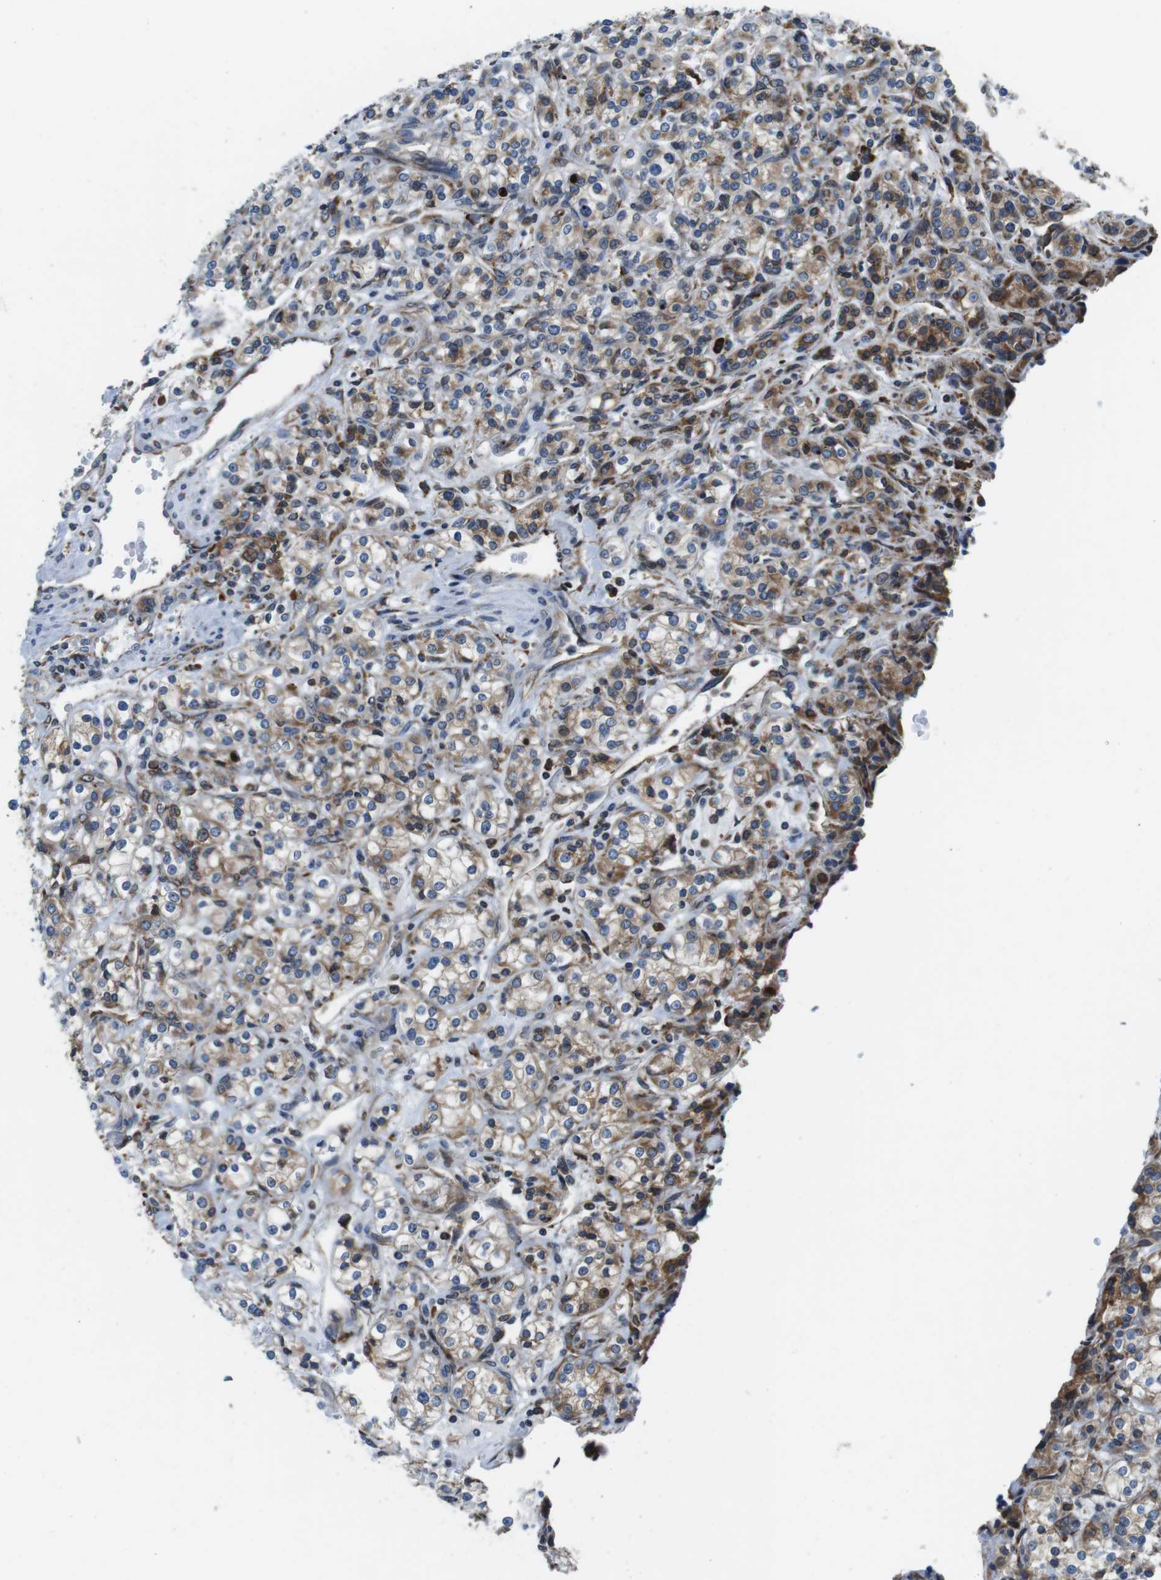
{"staining": {"intensity": "weak", "quantity": ">75%", "location": "cytoplasmic/membranous"}, "tissue": "renal cancer", "cell_type": "Tumor cells", "image_type": "cancer", "snomed": [{"axis": "morphology", "description": "Adenocarcinoma, NOS"}, {"axis": "topography", "description": "Kidney"}], "caption": "Weak cytoplasmic/membranous protein positivity is seen in about >75% of tumor cells in renal adenocarcinoma. The staining was performed using DAB (3,3'-diaminobenzidine) to visualize the protein expression in brown, while the nuclei were stained in blue with hematoxylin (Magnification: 20x).", "gene": "UGGT1", "patient": {"sex": "male", "age": 77}}